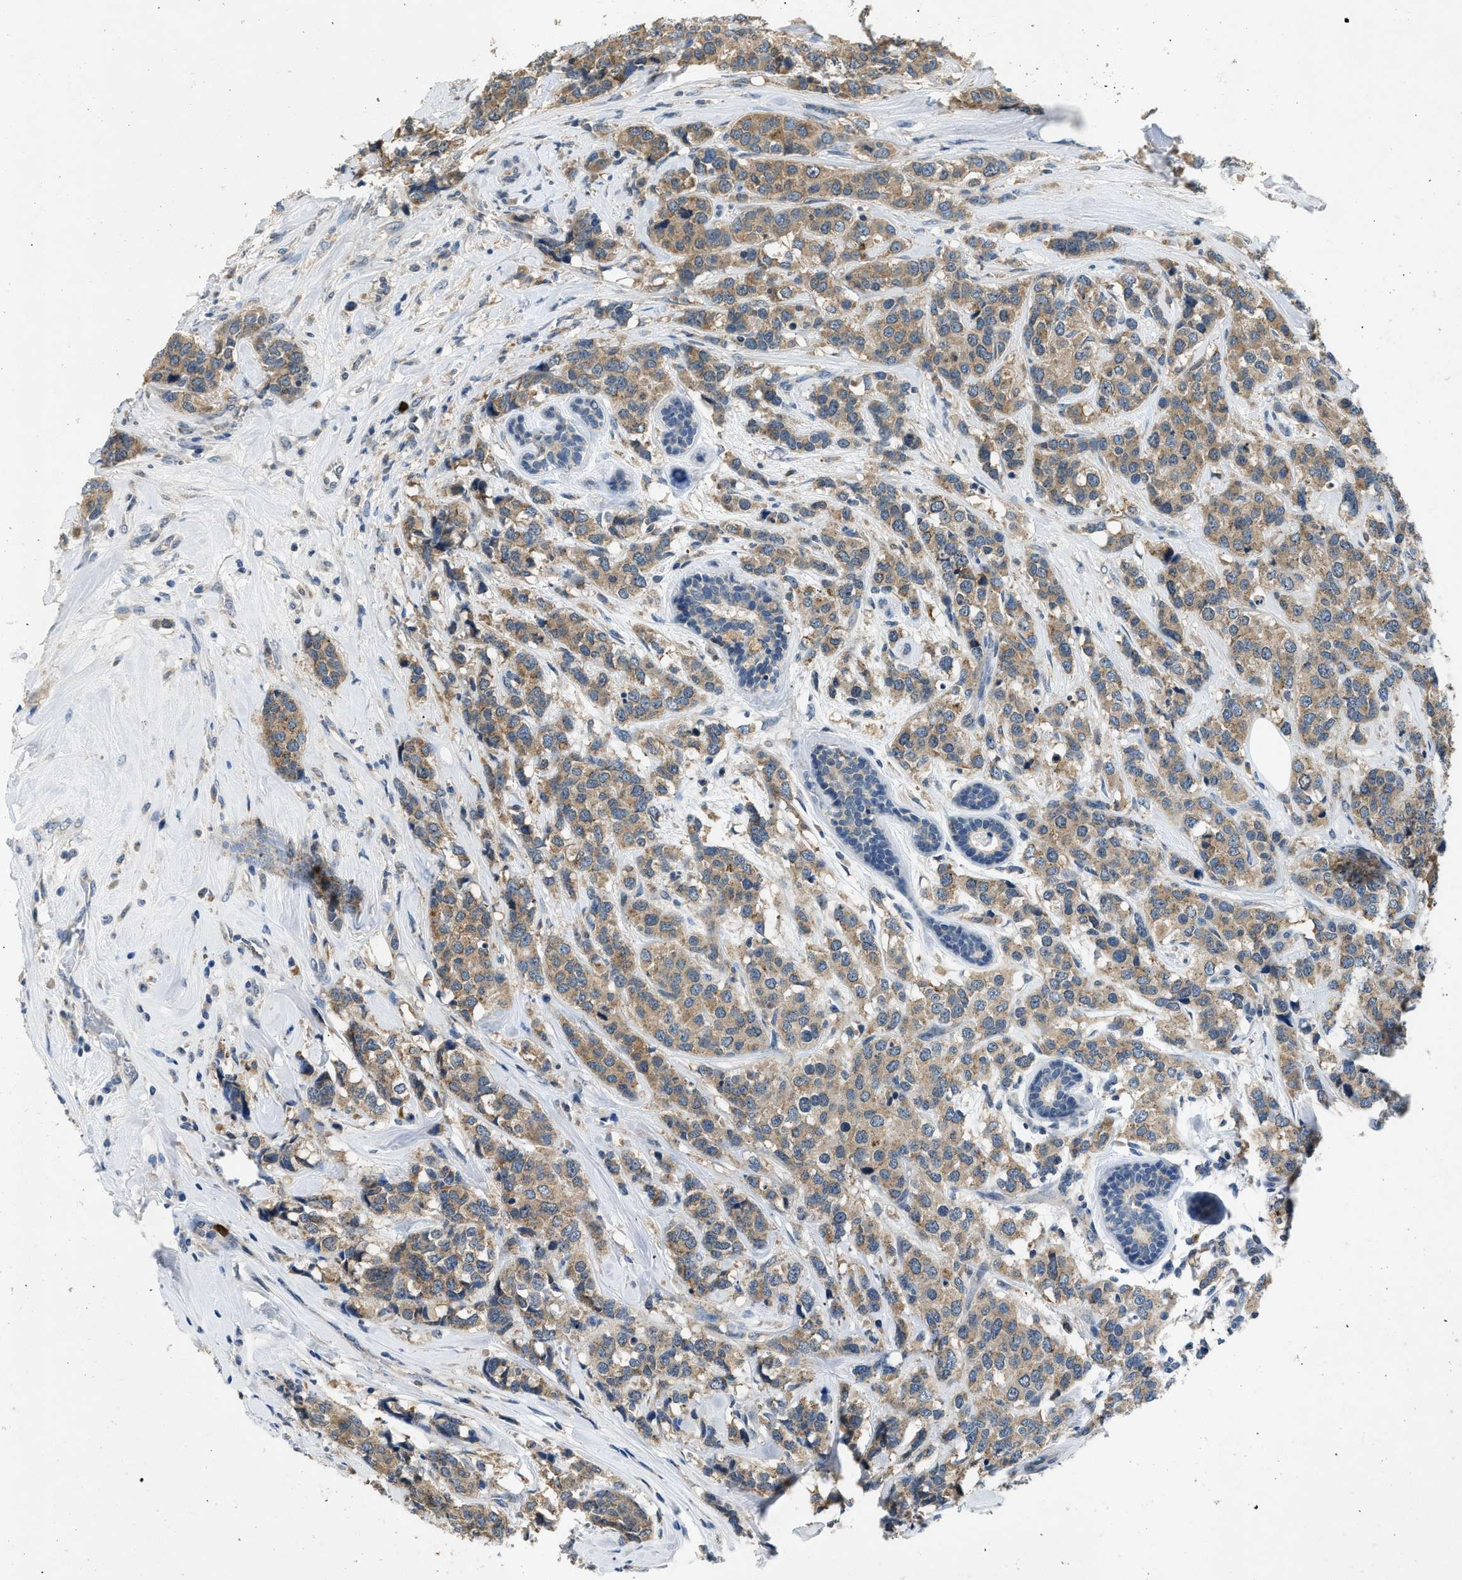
{"staining": {"intensity": "moderate", "quantity": ">75%", "location": "cytoplasmic/membranous"}, "tissue": "breast cancer", "cell_type": "Tumor cells", "image_type": "cancer", "snomed": [{"axis": "morphology", "description": "Lobular carcinoma"}, {"axis": "topography", "description": "Breast"}], "caption": "Breast lobular carcinoma tissue exhibits moderate cytoplasmic/membranous staining in about >75% of tumor cells, visualized by immunohistochemistry.", "gene": "TOMM34", "patient": {"sex": "female", "age": 59}}